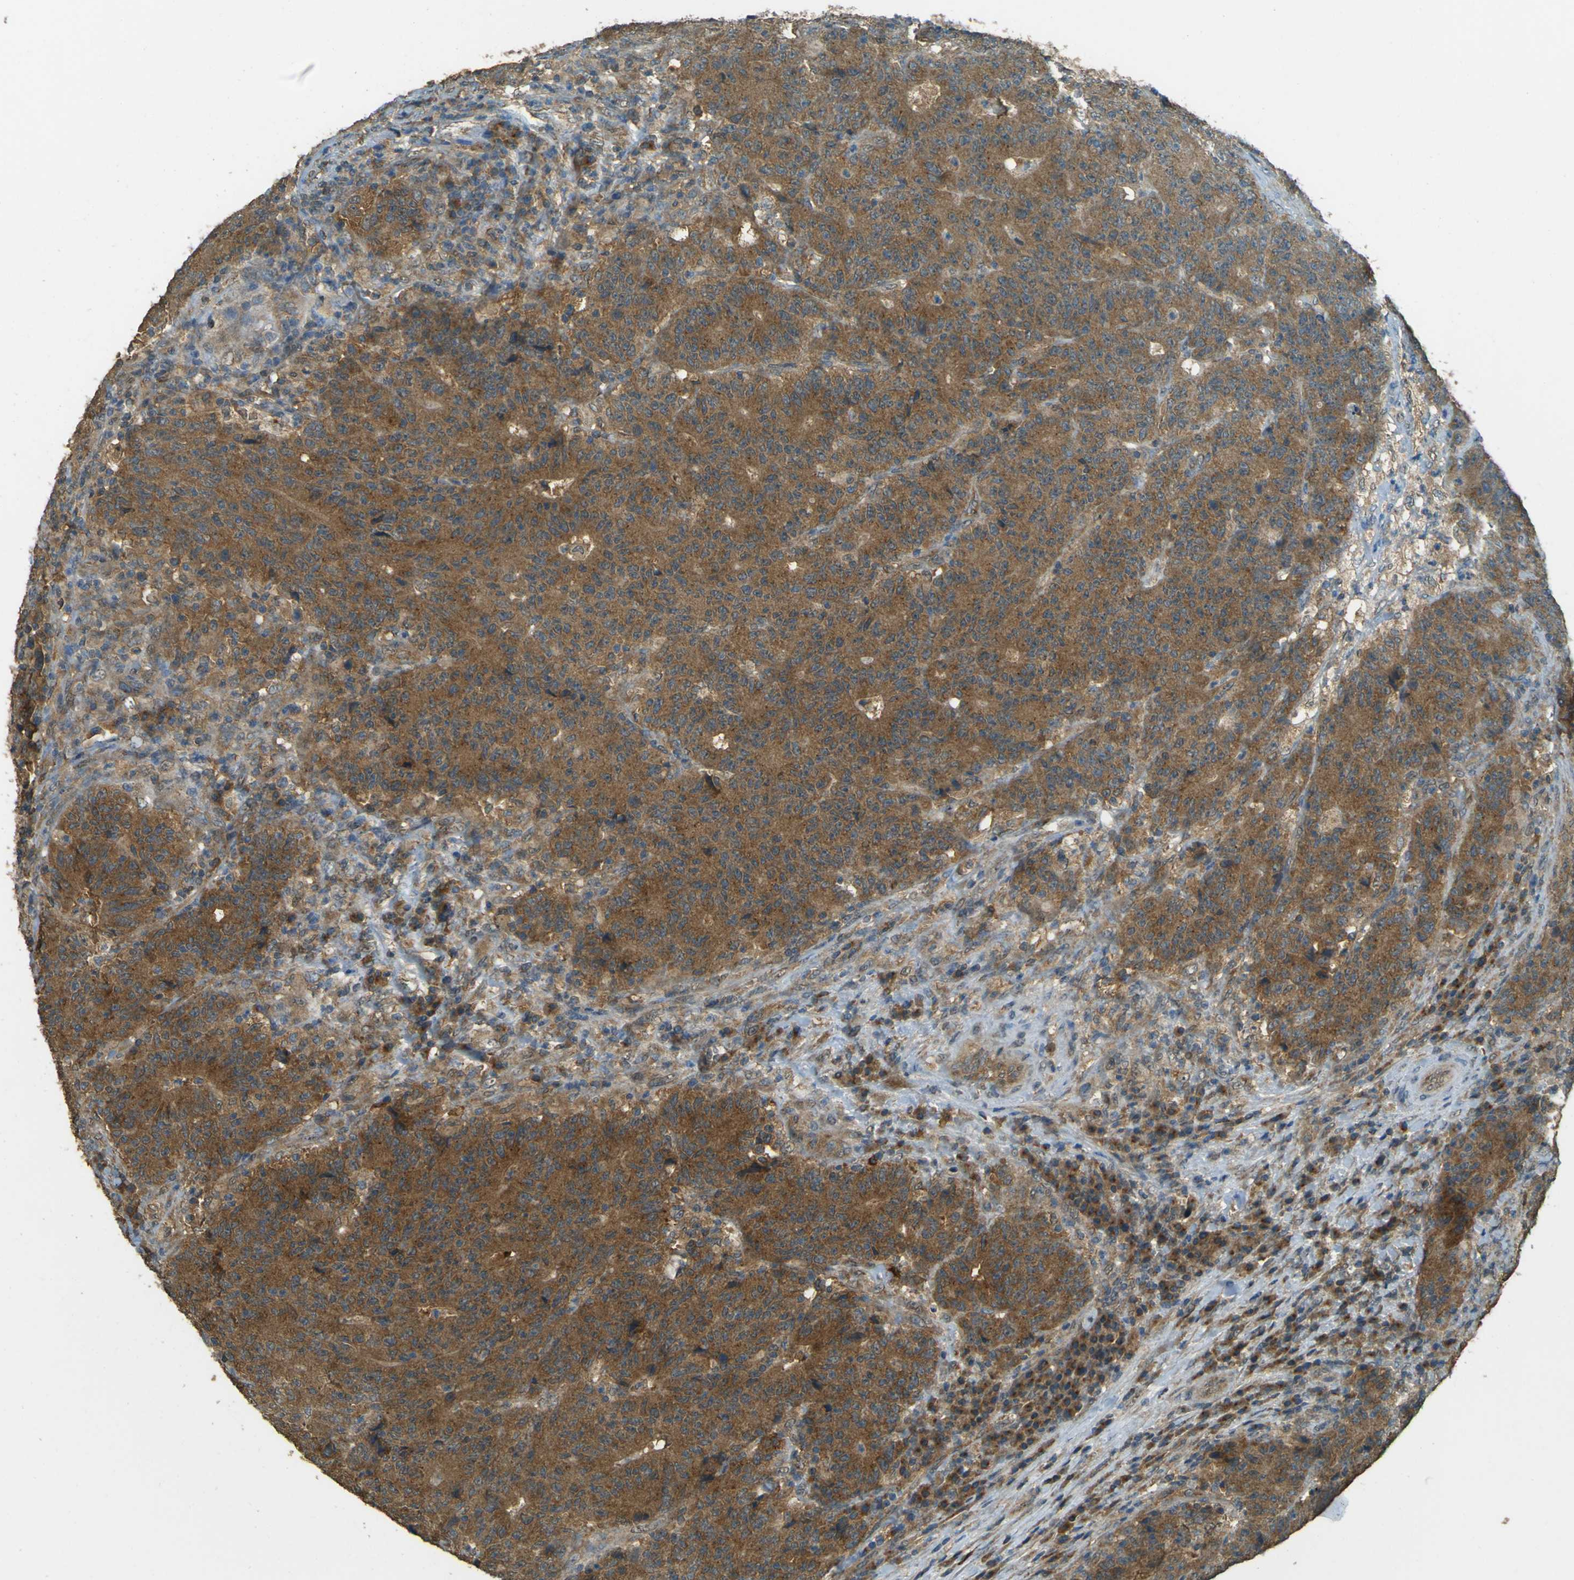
{"staining": {"intensity": "strong", "quantity": ">75%", "location": "cytoplasmic/membranous"}, "tissue": "colorectal cancer", "cell_type": "Tumor cells", "image_type": "cancer", "snomed": [{"axis": "morphology", "description": "Normal tissue, NOS"}, {"axis": "morphology", "description": "Adenocarcinoma, NOS"}, {"axis": "topography", "description": "Colon"}], "caption": "Tumor cells demonstrate strong cytoplasmic/membranous expression in approximately >75% of cells in colorectal cancer. Using DAB (3,3'-diaminobenzidine) (brown) and hematoxylin (blue) stains, captured at high magnification using brightfield microscopy.", "gene": "GOLGA1", "patient": {"sex": "female", "age": 75}}